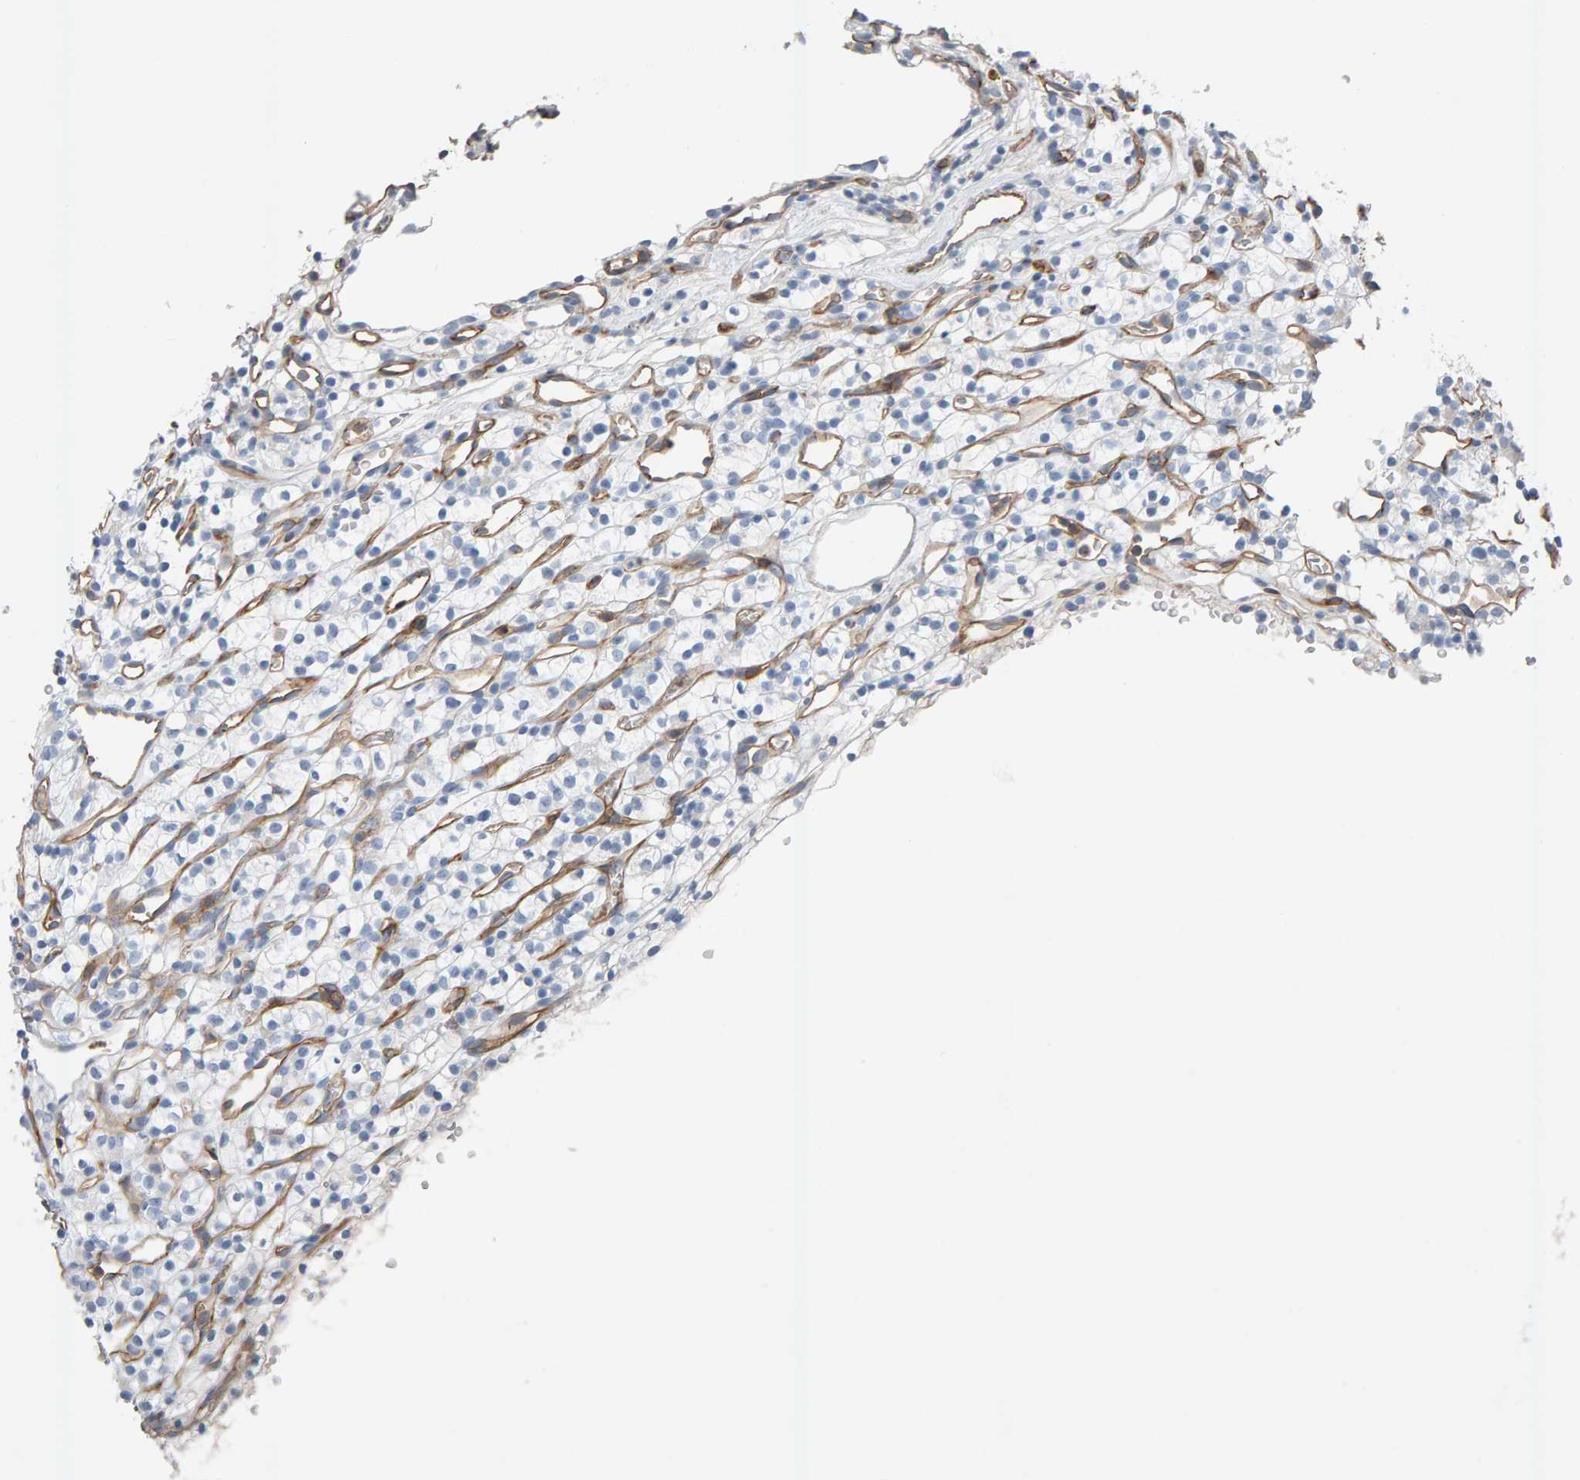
{"staining": {"intensity": "negative", "quantity": "none", "location": "none"}, "tissue": "renal cancer", "cell_type": "Tumor cells", "image_type": "cancer", "snomed": [{"axis": "morphology", "description": "Adenocarcinoma, NOS"}, {"axis": "topography", "description": "Kidney"}], "caption": "High magnification brightfield microscopy of renal adenocarcinoma stained with DAB (brown) and counterstained with hematoxylin (blue): tumor cells show no significant positivity.", "gene": "FYN", "patient": {"sex": "female", "age": 57}}